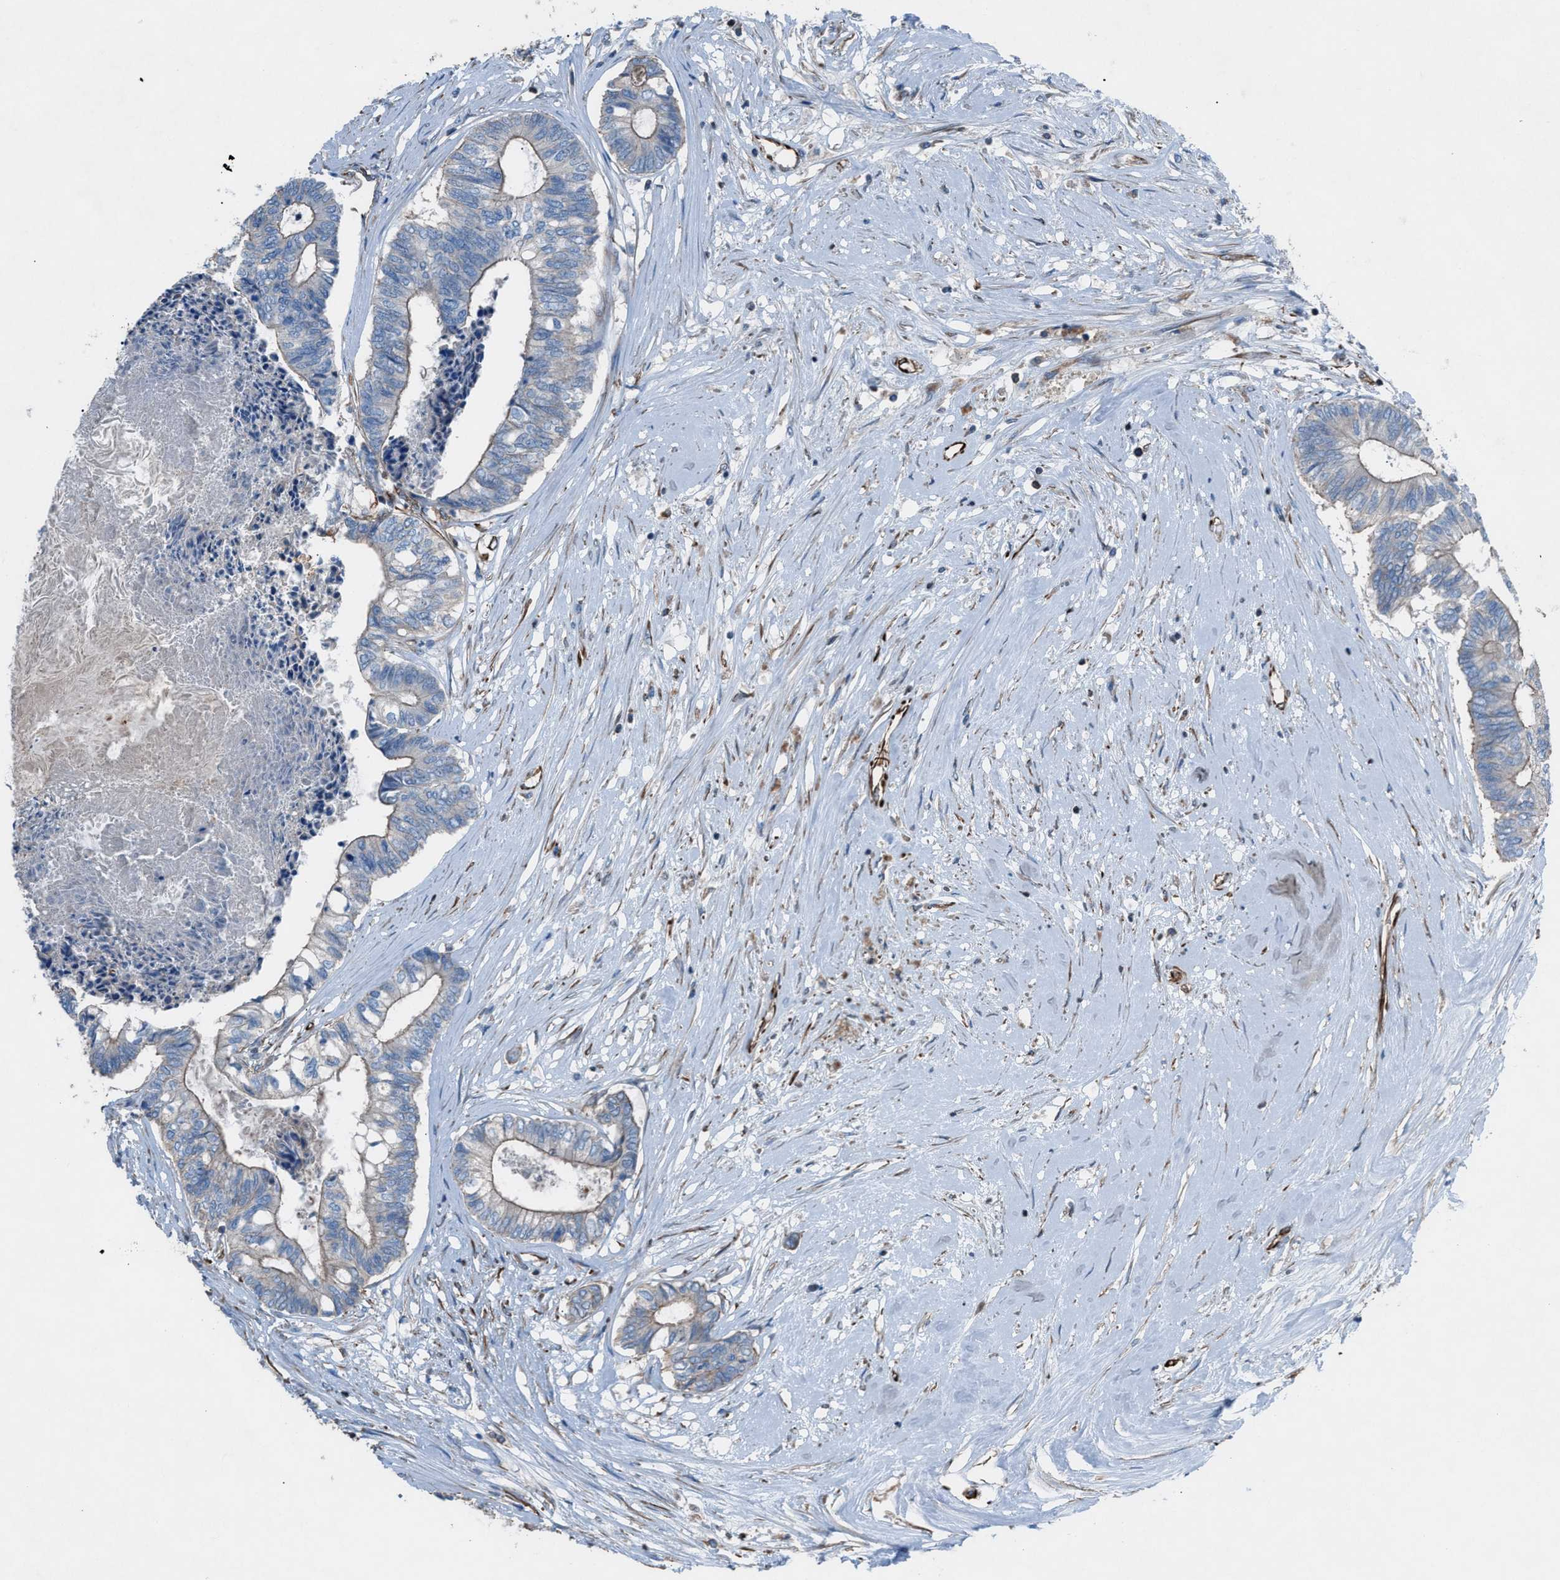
{"staining": {"intensity": "weak", "quantity": ">75%", "location": "cytoplasmic/membranous"}, "tissue": "colorectal cancer", "cell_type": "Tumor cells", "image_type": "cancer", "snomed": [{"axis": "morphology", "description": "Adenocarcinoma, NOS"}, {"axis": "topography", "description": "Rectum"}], "caption": "Human colorectal cancer (adenocarcinoma) stained with a protein marker exhibits weak staining in tumor cells.", "gene": "CABP7", "patient": {"sex": "male", "age": 63}}